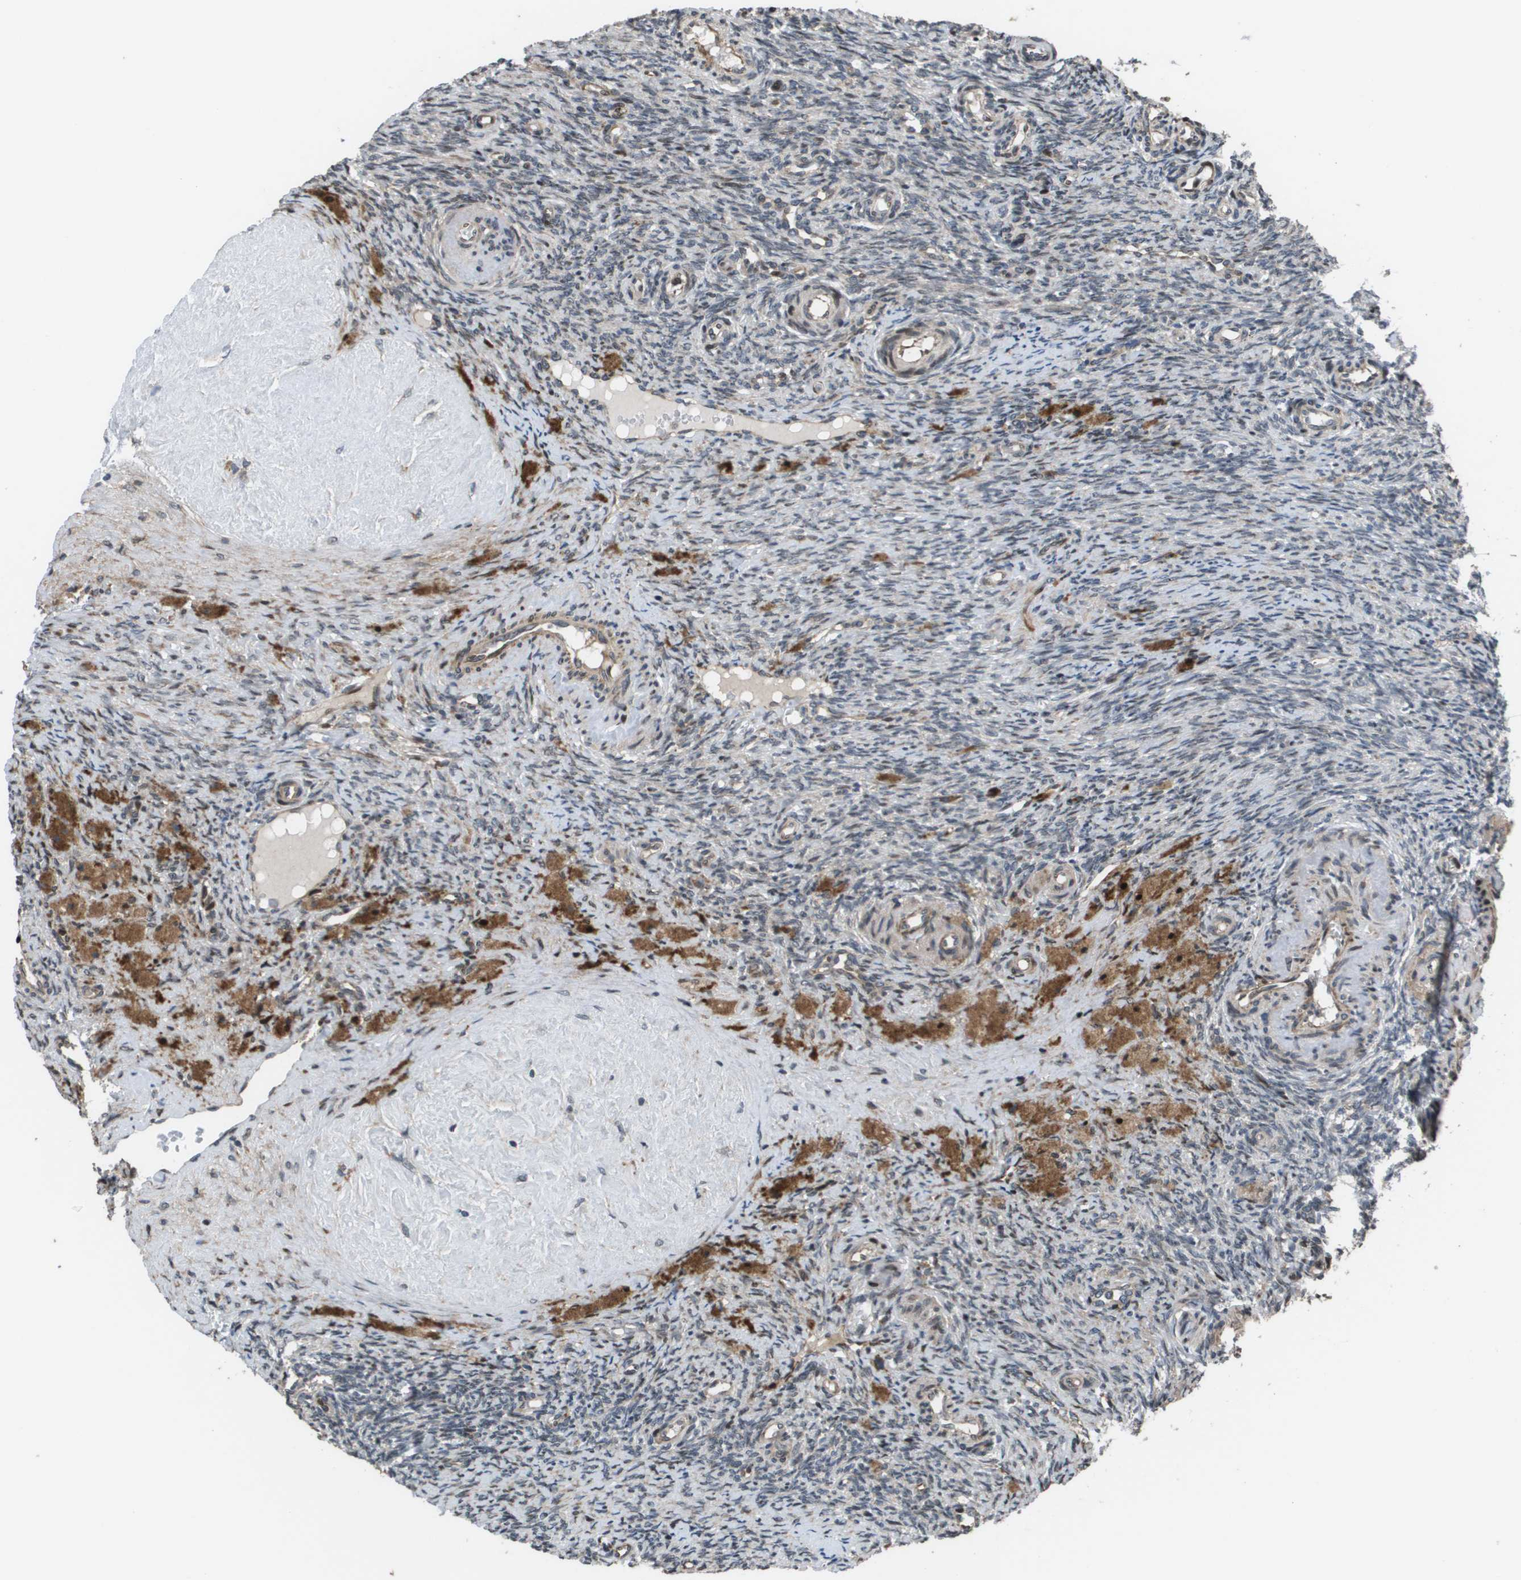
{"staining": {"intensity": "moderate", "quantity": "25%-75%", "location": "cytoplasmic/membranous"}, "tissue": "ovary", "cell_type": "Ovarian stroma cells", "image_type": "normal", "snomed": [{"axis": "morphology", "description": "Normal tissue, NOS"}, {"axis": "topography", "description": "Ovary"}], "caption": "DAB (3,3'-diaminobenzidine) immunohistochemical staining of unremarkable human ovary demonstrates moderate cytoplasmic/membranous protein expression in about 25%-75% of ovarian stroma cells.", "gene": "AXIN2", "patient": {"sex": "female", "age": 41}}